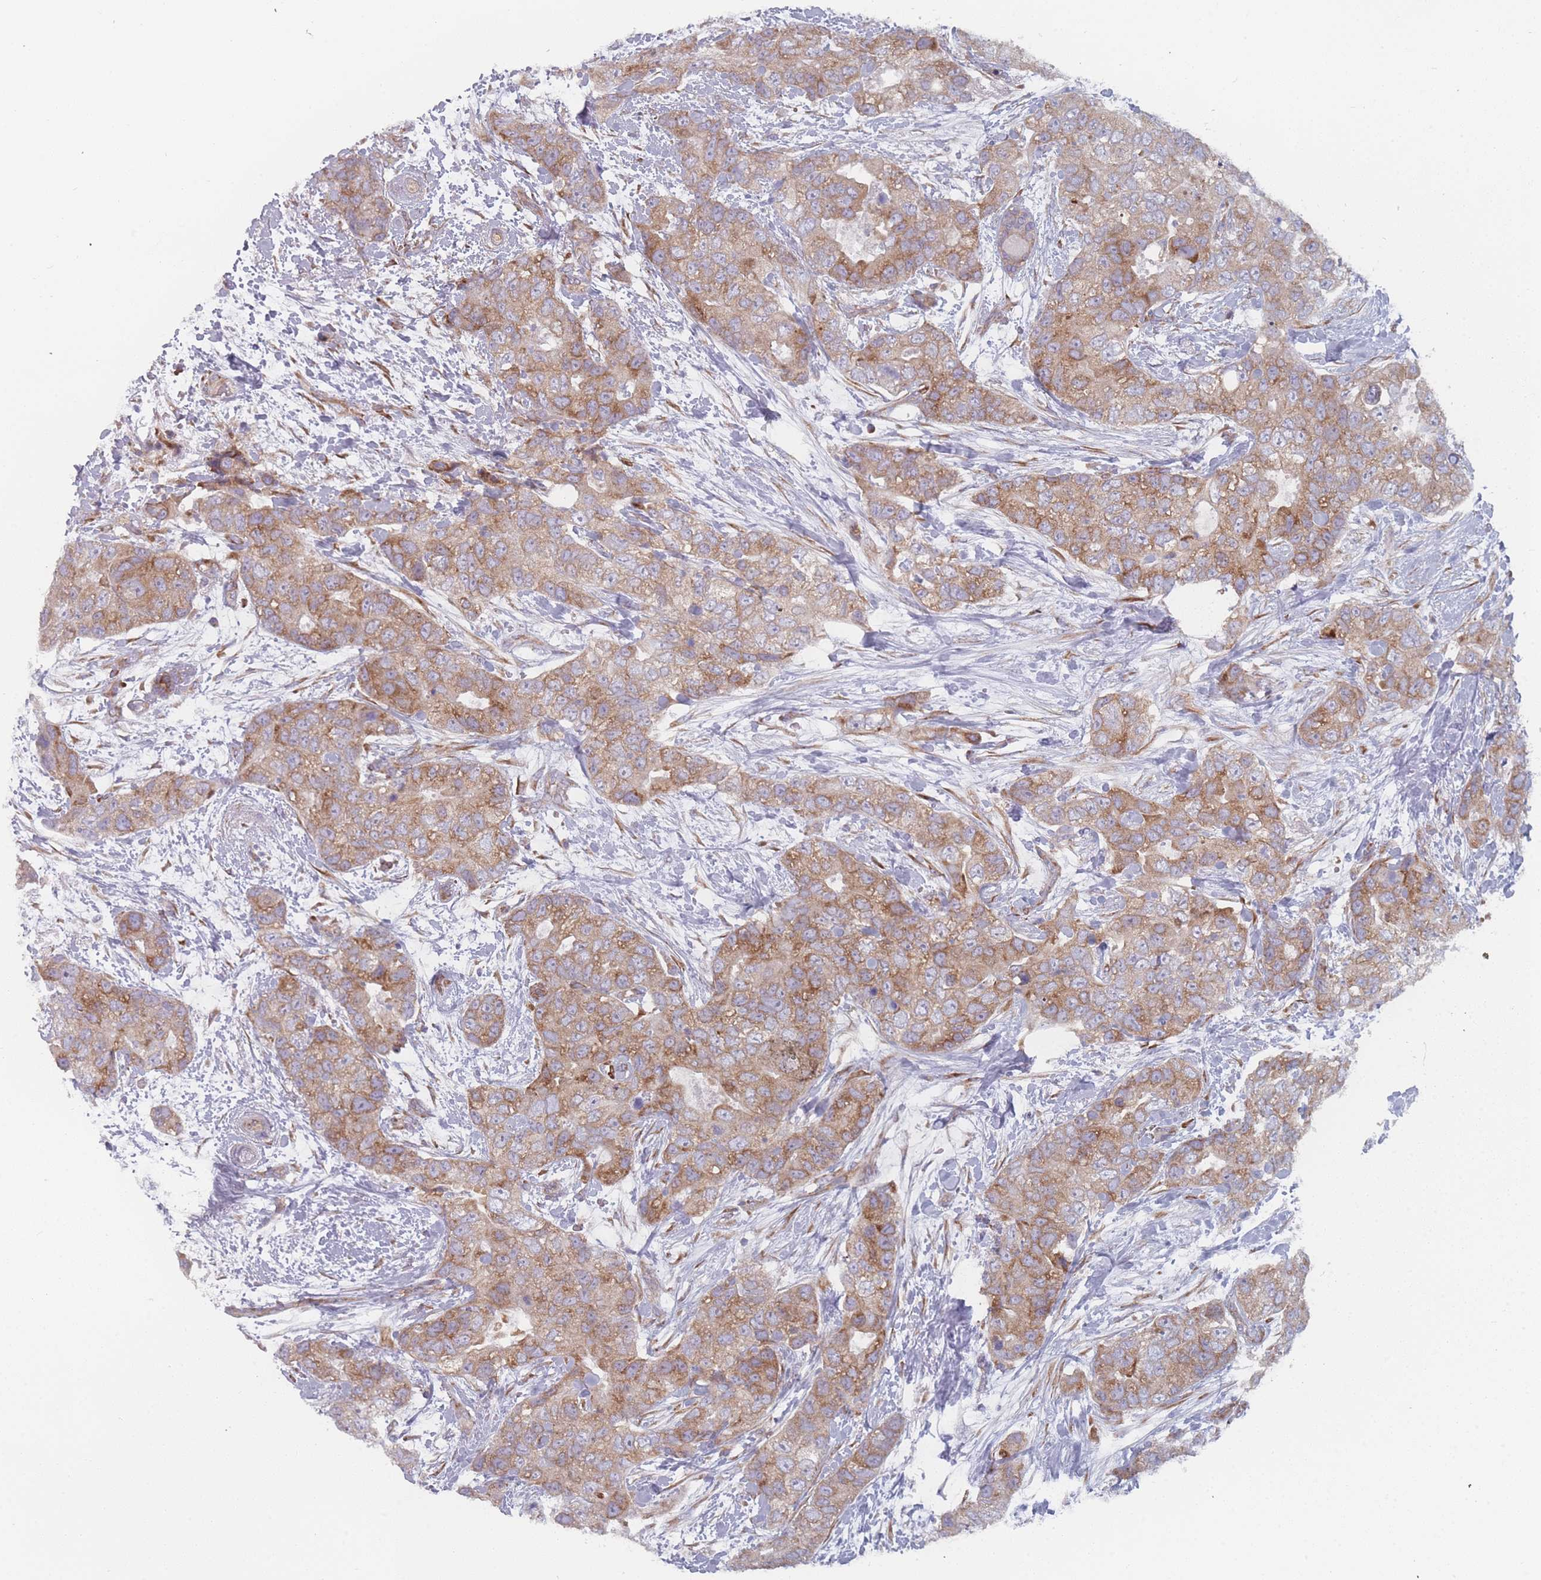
{"staining": {"intensity": "moderate", "quantity": ">75%", "location": "cytoplasmic/membranous"}, "tissue": "breast cancer", "cell_type": "Tumor cells", "image_type": "cancer", "snomed": [{"axis": "morphology", "description": "Duct carcinoma"}, {"axis": "topography", "description": "Breast"}], "caption": "The micrograph demonstrates staining of breast intraductal carcinoma, revealing moderate cytoplasmic/membranous protein staining (brown color) within tumor cells. The protein of interest is stained brown, and the nuclei are stained in blue (DAB (3,3'-diaminobenzidine) IHC with brightfield microscopy, high magnification).", "gene": "CACNG5", "patient": {"sex": "female", "age": 62}}